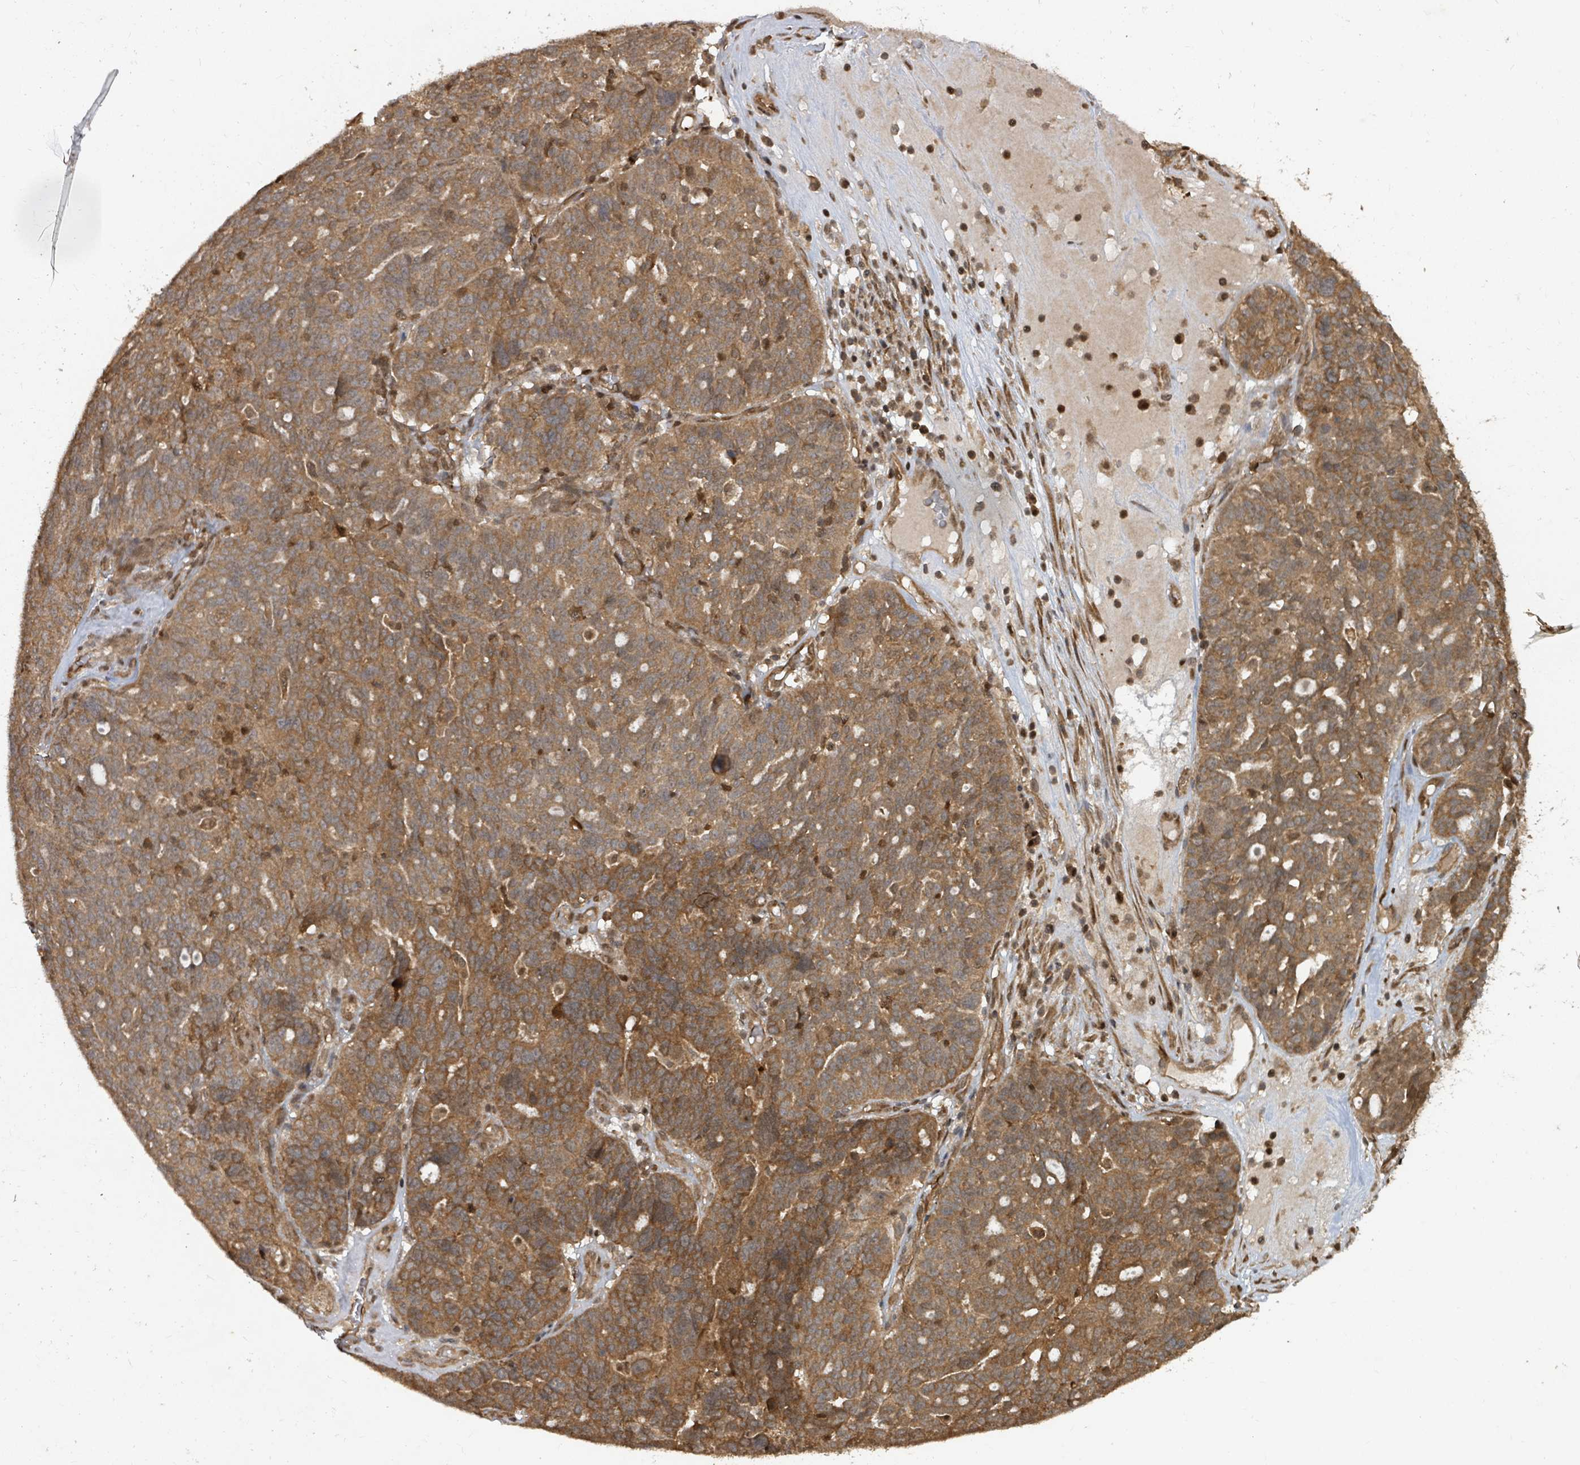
{"staining": {"intensity": "moderate", "quantity": ">75%", "location": "cytoplasmic/membranous"}, "tissue": "ovarian cancer", "cell_type": "Tumor cells", "image_type": "cancer", "snomed": [{"axis": "morphology", "description": "Cystadenocarcinoma, serous, NOS"}, {"axis": "topography", "description": "Ovary"}], "caption": "Approximately >75% of tumor cells in human ovarian cancer show moderate cytoplasmic/membranous protein expression as visualized by brown immunohistochemical staining.", "gene": "KDM4E", "patient": {"sex": "female", "age": 59}}